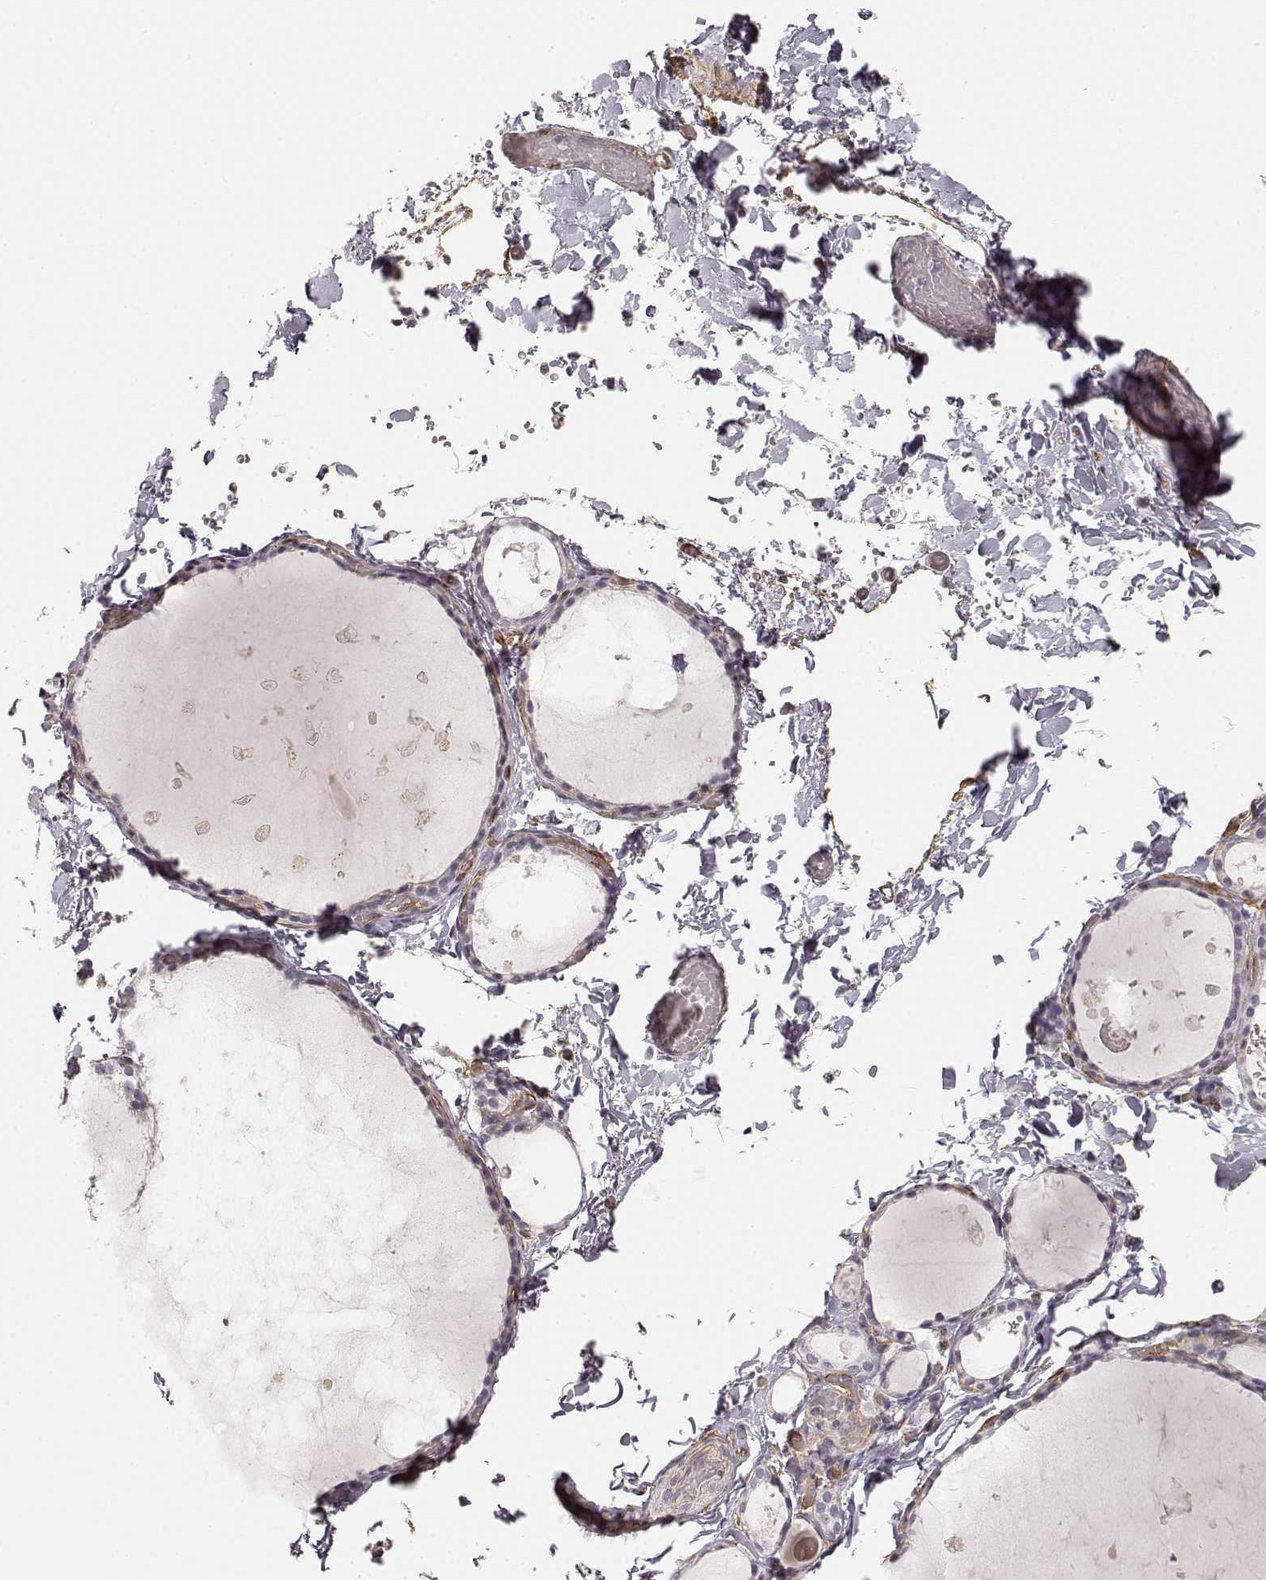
{"staining": {"intensity": "negative", "quantity": "none", "location": "none"}, "tissue": "thyroid gland", "cell_type": "Glandular cells", "image_type": "normal", "snomed": [{"axis": "morphology", "description": "Normal tissue, NOS"}, {"axis": "topography", "description": "Thyroid gland"}], "caption": "Immunohistochemistry of benign human thyroid gland reveals no positivity in glandular cells. (DAB (3,3'-diaminobenzidine) IHC with hematoxylin counter stain).", "gene": "LAMA4", "patient": {"sex": "female", "age": 56}}